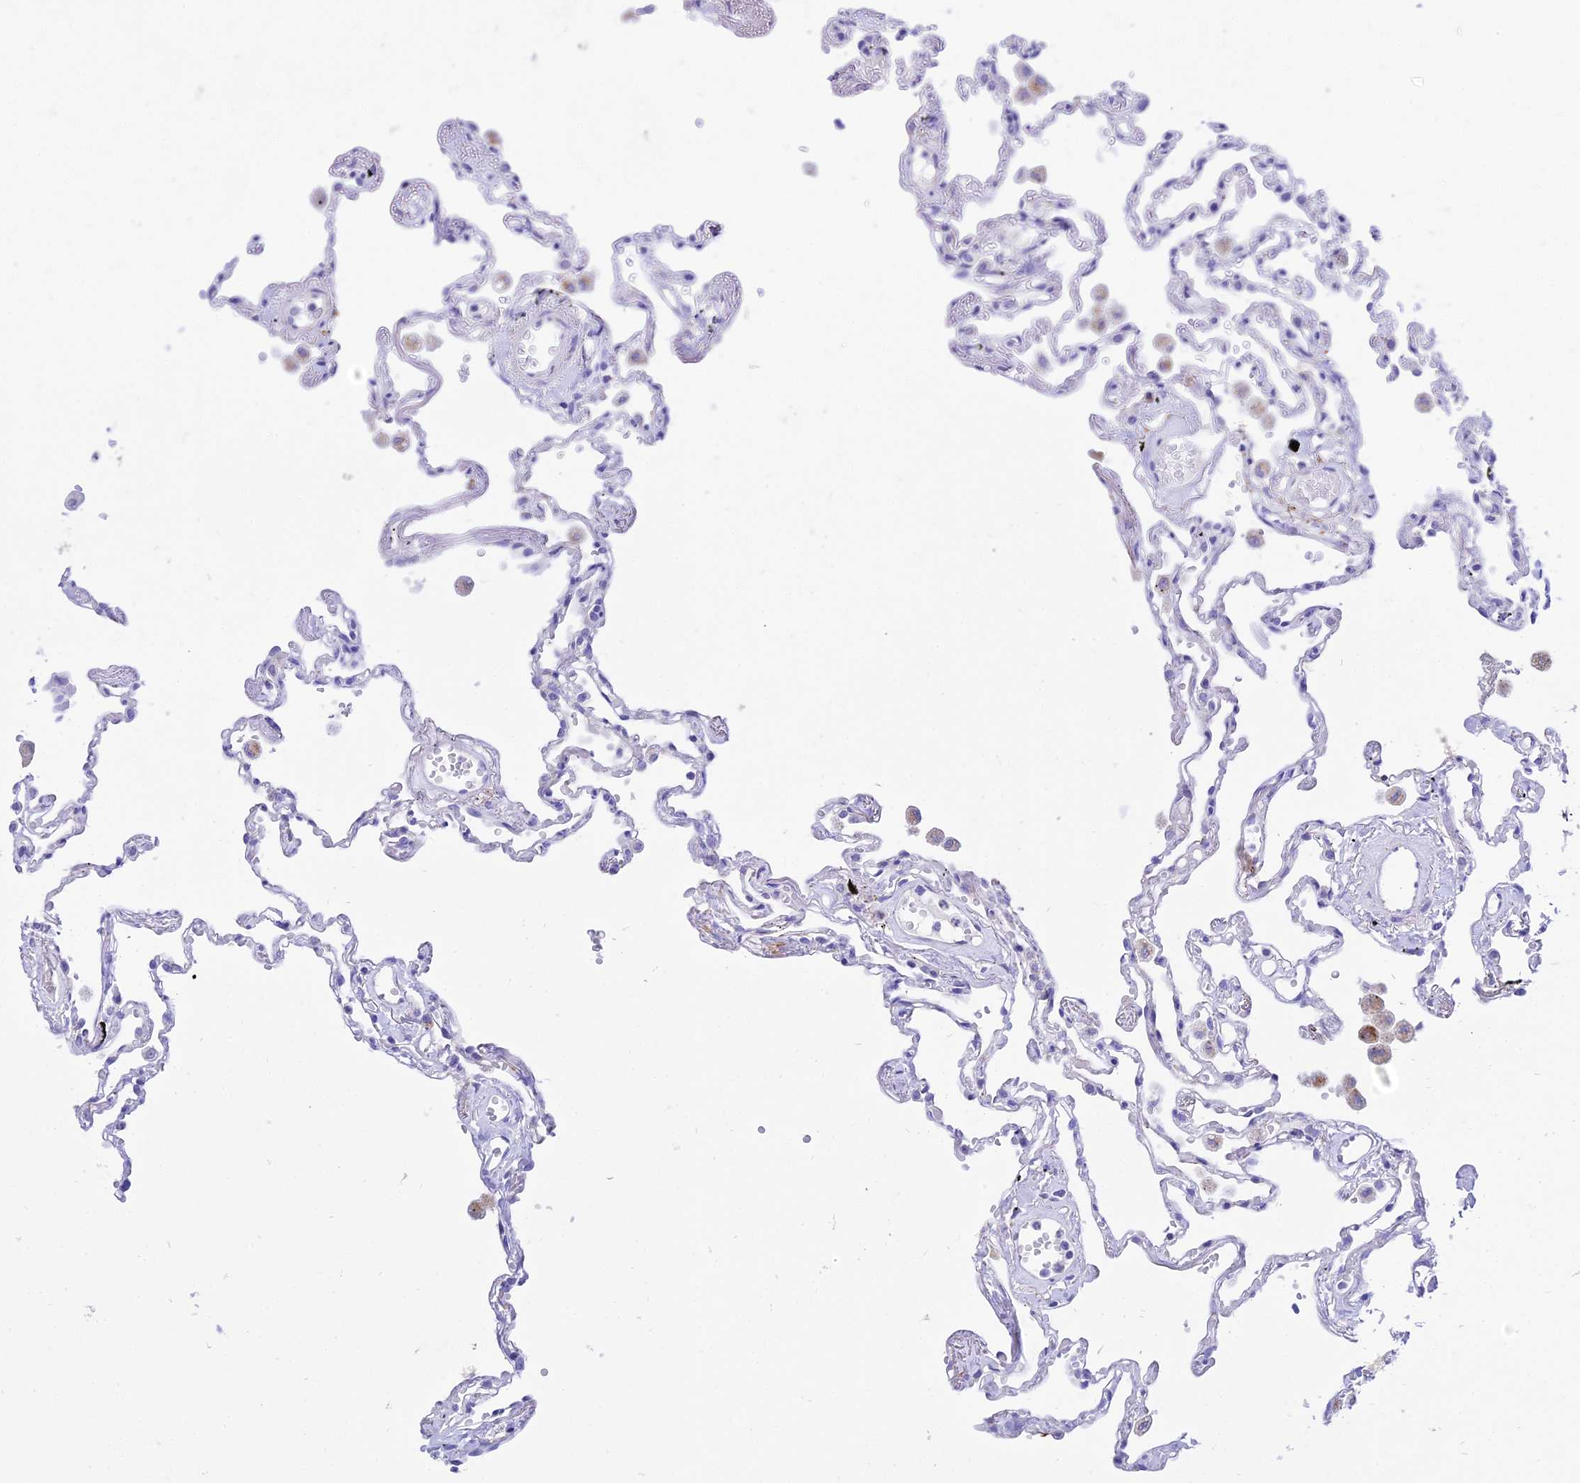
{"staining": {"intensity": "negative", "quantity": "none", "location": "none"}, "tissue": "lung", "cell_type": "Alveolar cells", "image_type": "normal", "snomed": [{"axis": "morphology", "description": "Normal tissue, NOS"}, {"axis": "topography", "description": "Lung"}], "caption": "IHC micrograph of benign lung stained for a protein (brown), which displays no expression in alveolar cells.", "gene": "PKN3", "patient": {"sex": "female", "age": 67}}